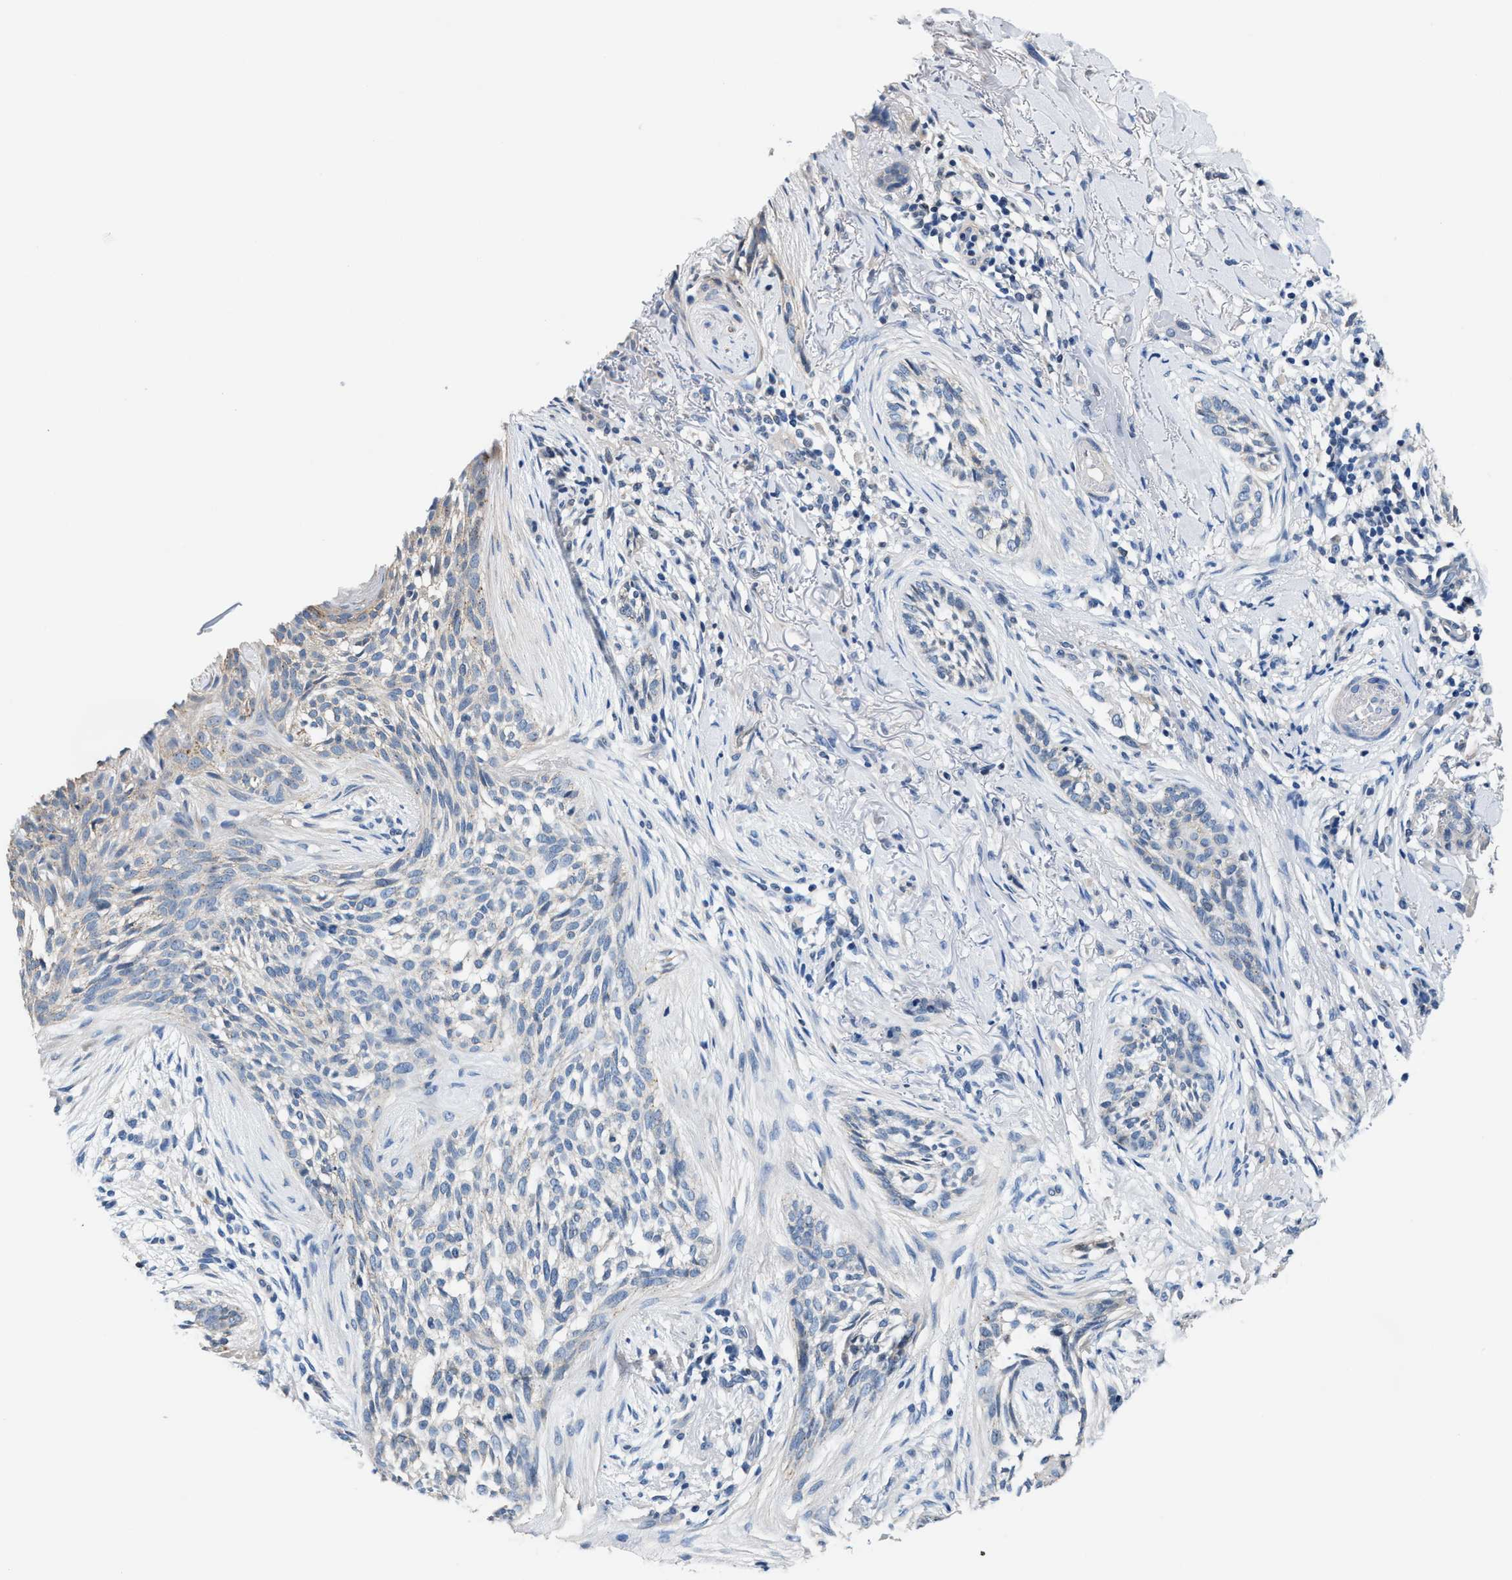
{"staining": {"intensity": "negative", "quantity": "none", "location": "none"}, "tissue": "skin cancer", "cell_type": "Tumor cells", "image_type": "cancer", "snomed": [{"axis": "morphology", "description": "Basal cell carcinoma"}, {"axis": "topography", "description": "Skin"}], "caption": "Protein analysis of skin cancer (basal cell carcinoma) demonstrates no significant expression in tumor cells.", "gene": "MYH3", "patient": {"sex": "female", "age": 88}}